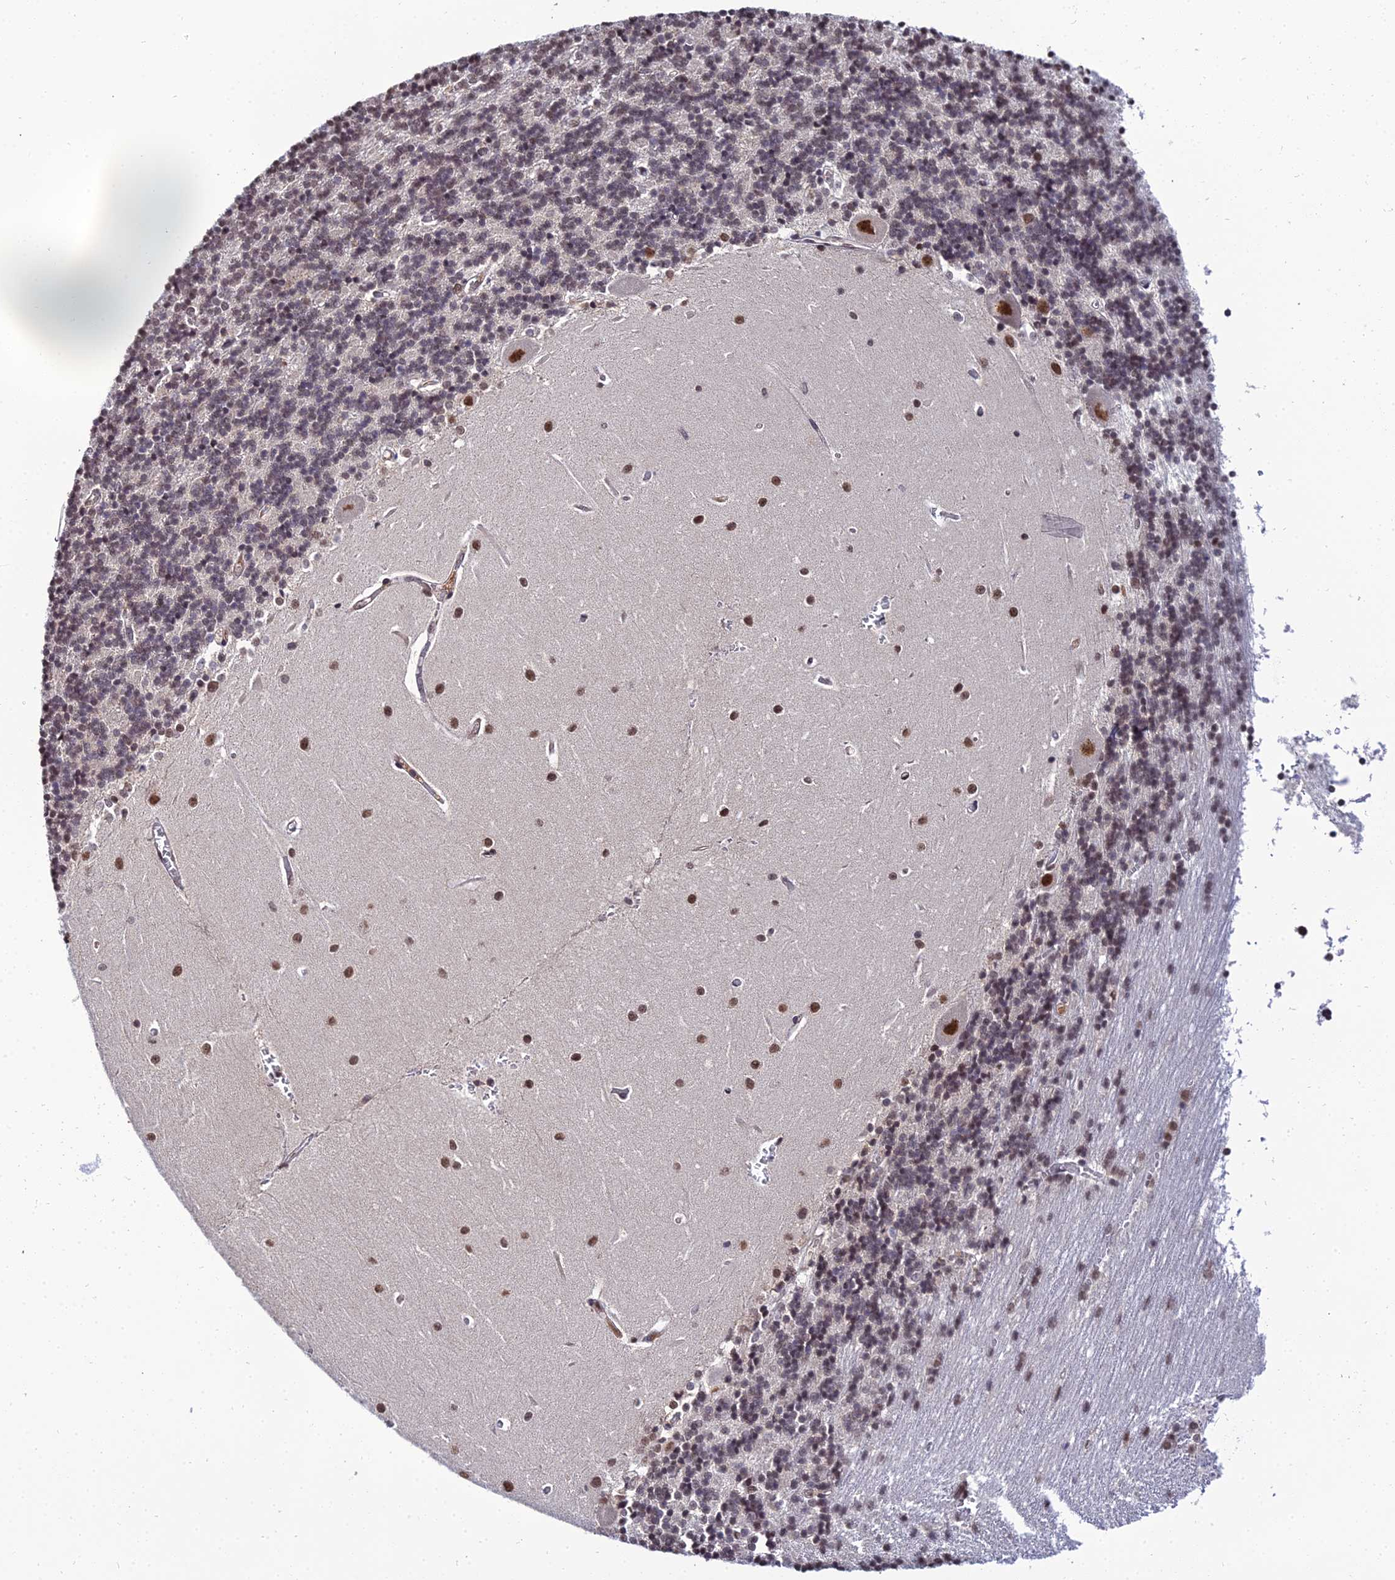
{"staining": {"intensity": "weak", "quantity": "25%-75%", "location": "nuclear"}, "tissue": "cerebellum", "cell_type": "Cells in granular layer", "image_type": "normal", "snomed": [{"axis": "morphology", "description": "Normal tissue, NOS"}, {"axis": "topography", "description": "Cerebellum"}], "caption": "The immunohistochemical stain shows weak nuclear expression in cells in granular layer of unremarkable cerebellum. Nuclei are stained in blue.", "gene": "EXOSC3", "patient": {"sex": "male", "age": 37}}